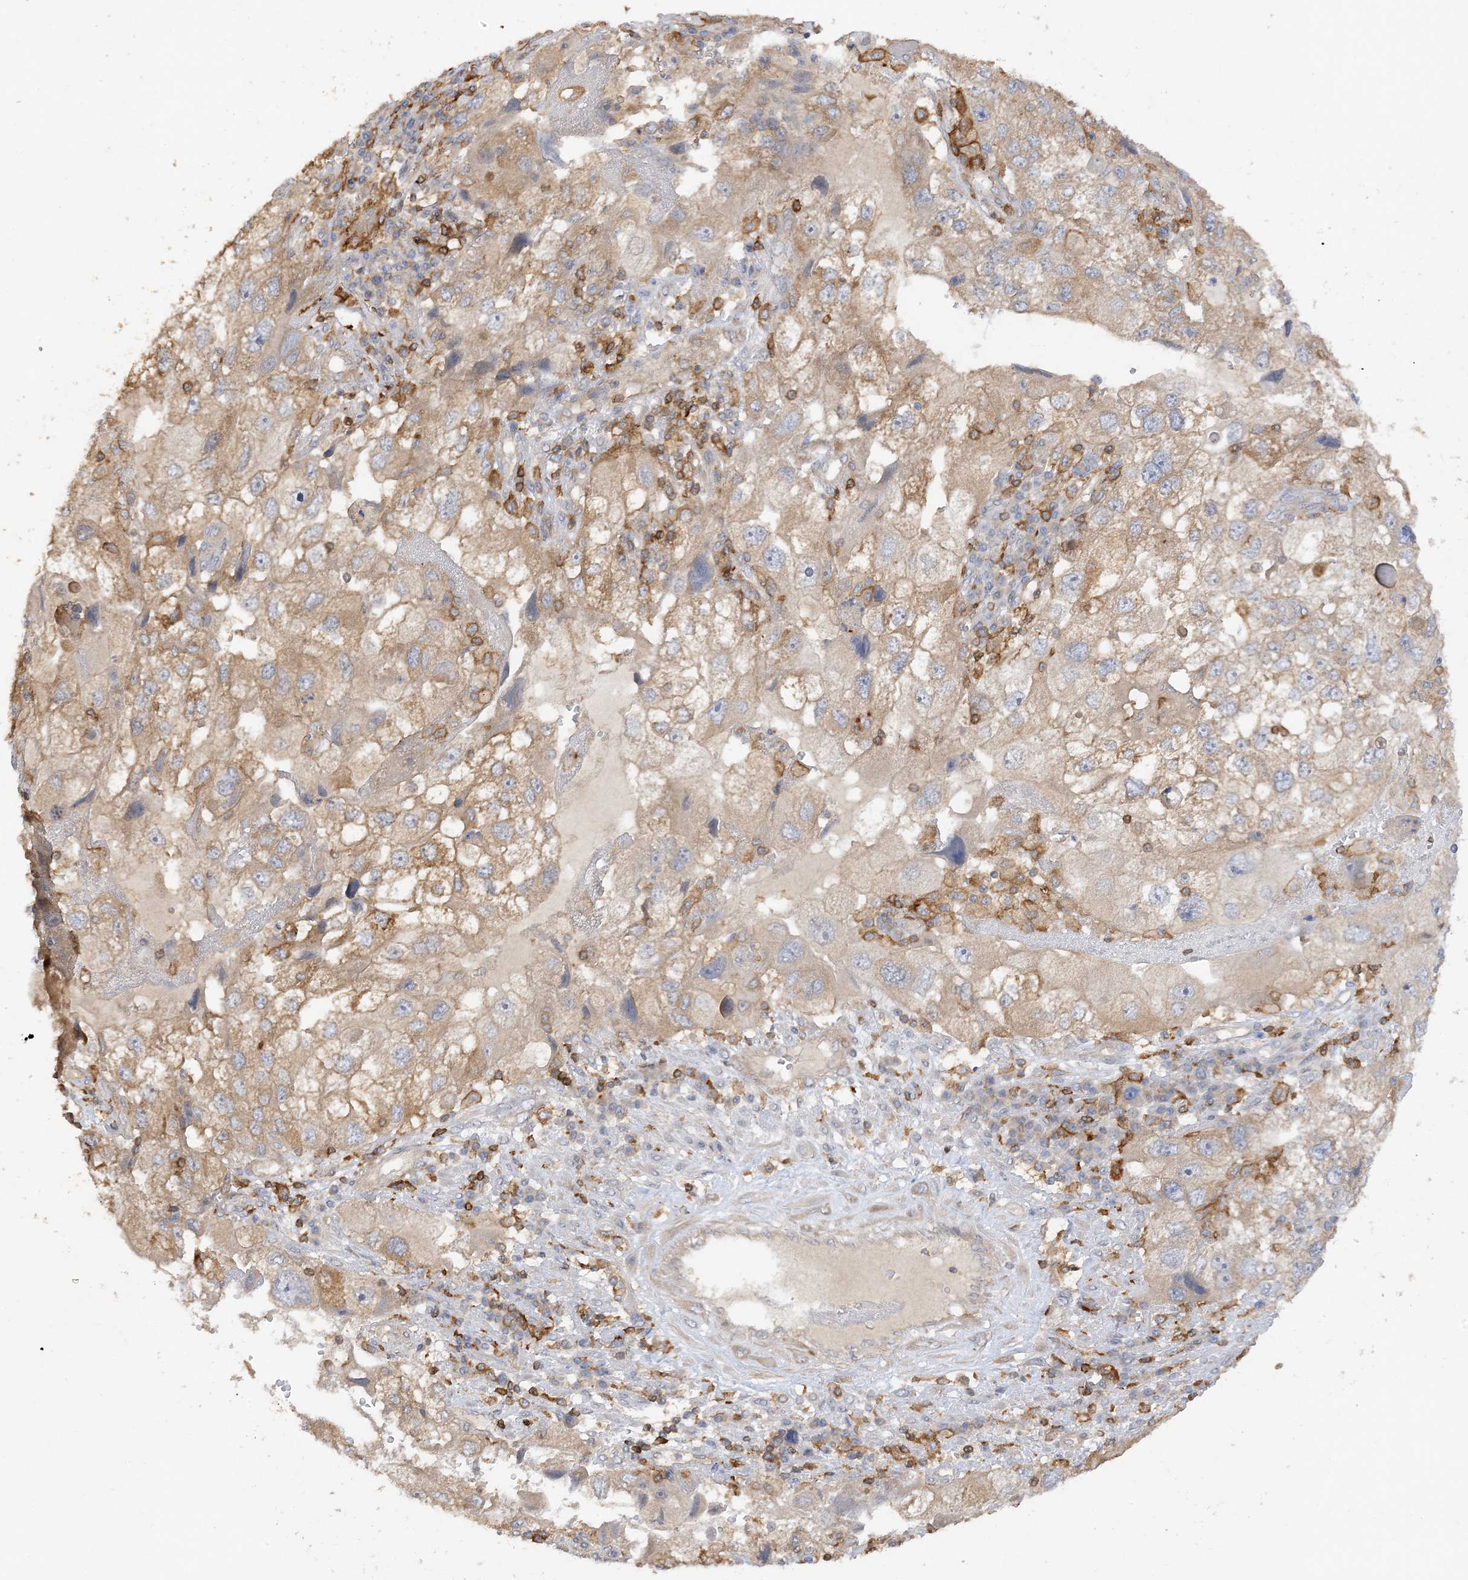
{"staining": {"intensity": "weak", "quantity": "25%-75%", "location": "cytoplasmic/membranous"}, "tissue": "endometrial cancer", "cell_type": "Tumor cells", "image_type": "cancer", "snomed": [{"axis": "morphology", "description": "Adenocarcinoma, NOS"}, {"axis": "topography", "description": "Endometrium"}], "caption": "Weak cytoplasmic/membranous staining is appreciated in approximately 25%-75% of tumor cells in endometrial cancer (adenocarcinoma).", "gene": "PHACTR2", "patient": {"sex": "female", "age": 49}}